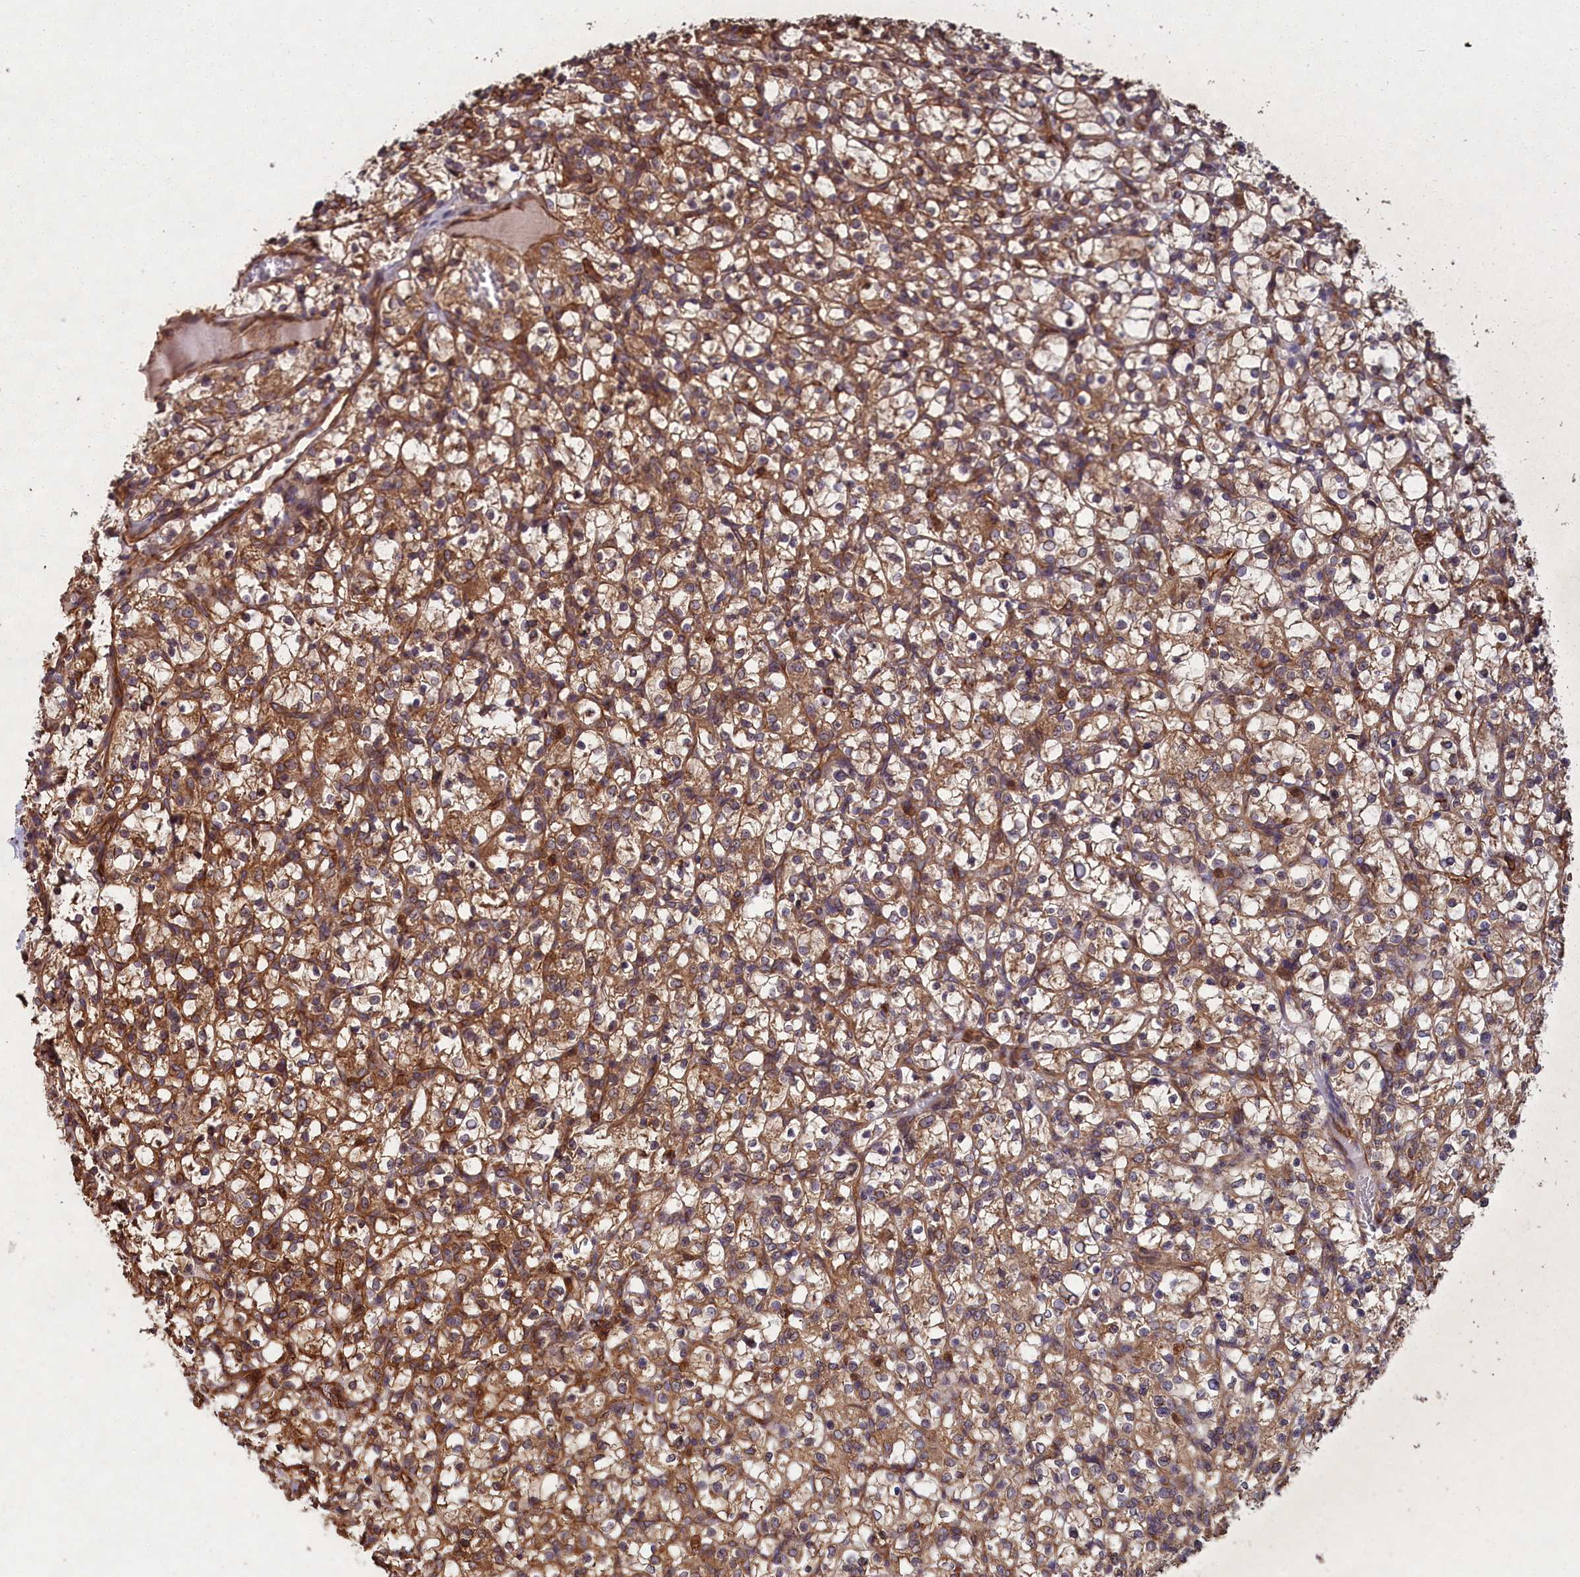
{"staining": {"intensity": "moderate", "quantity": ">75%", "location": "cytoplasmic/membranous"}, "tissue": "renal cancer", "cell_type": "Tumor cells", "image_type": "cancer", "snomed": [{"axis": "morphology", "description": "Adenocarcinoma, NOS"}, {"axis": "topography", "description": "Kidney"}], "caption": "DAB immunohistochemical staining of adenocarcinoma (renal) displays moderate cytoplasmic/membranous protein positivity in approximately >75% of tumor cells.", "gene": "CCDC124", "patient": {"sex": "female", "age": 69}}